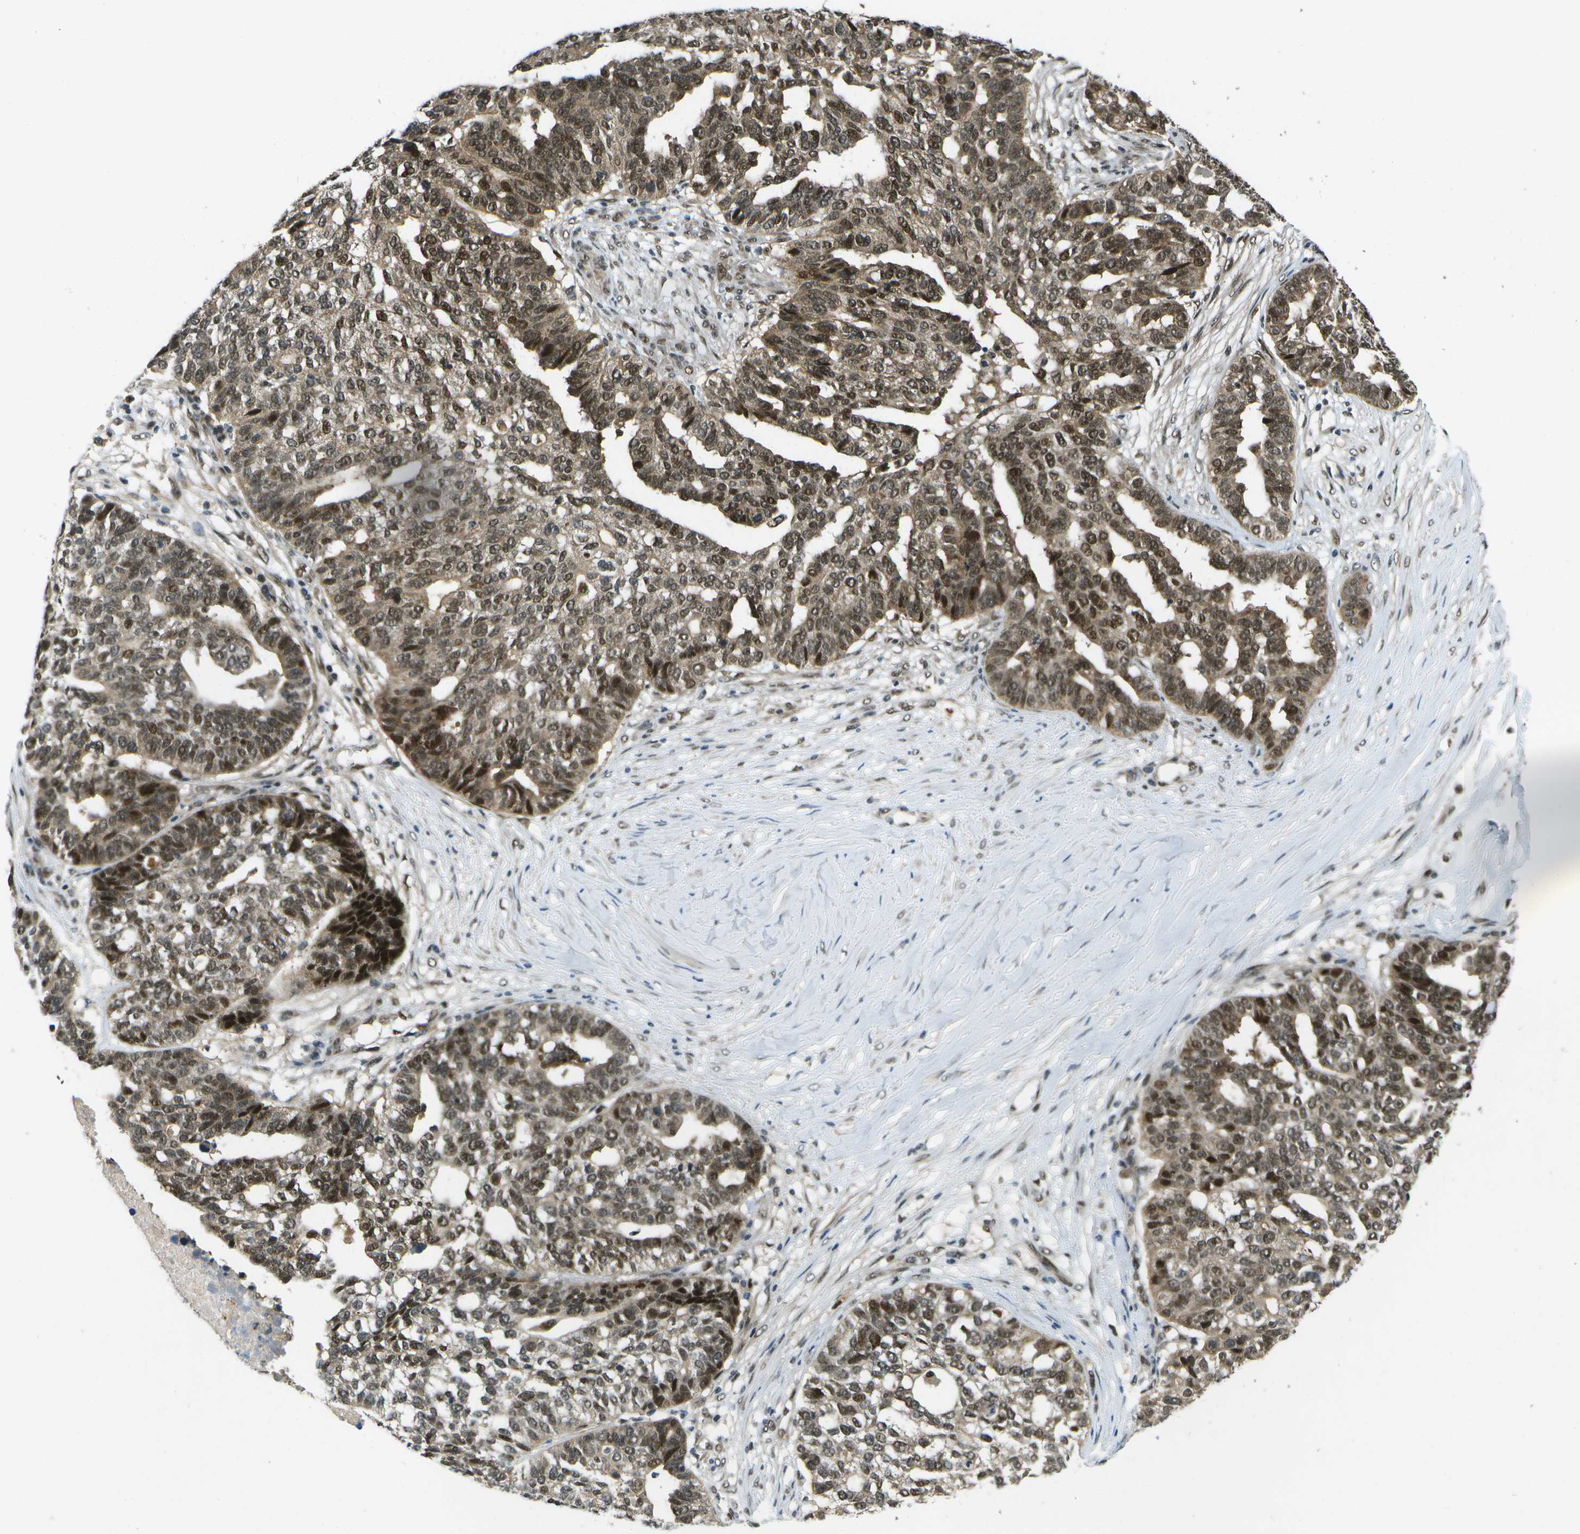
{"staining": {"intensity": "moderate", "quantity": ">75%", "location": "cytoplasmic/membranous,nuclear"}, "tissue": "ovarian cancer", "cell_type": "Tumor cells", "image_type": "cancer", "snomed": [{"axis": "morphology", "description": "Cystadenocarcinoma, serous, NOS"}, {"axis": "topography", "description": "Ovary"}], "caption": "About >75% of tumor cells in serous cystadenocarcinoma (ovarian) demonstrate moderate cytoplasmic/membranous and nuclear protein positivity as visualized by brown immunohistochemical staining.", "gene": "GANC", "patient": {"sex": "female", "age": 59}}